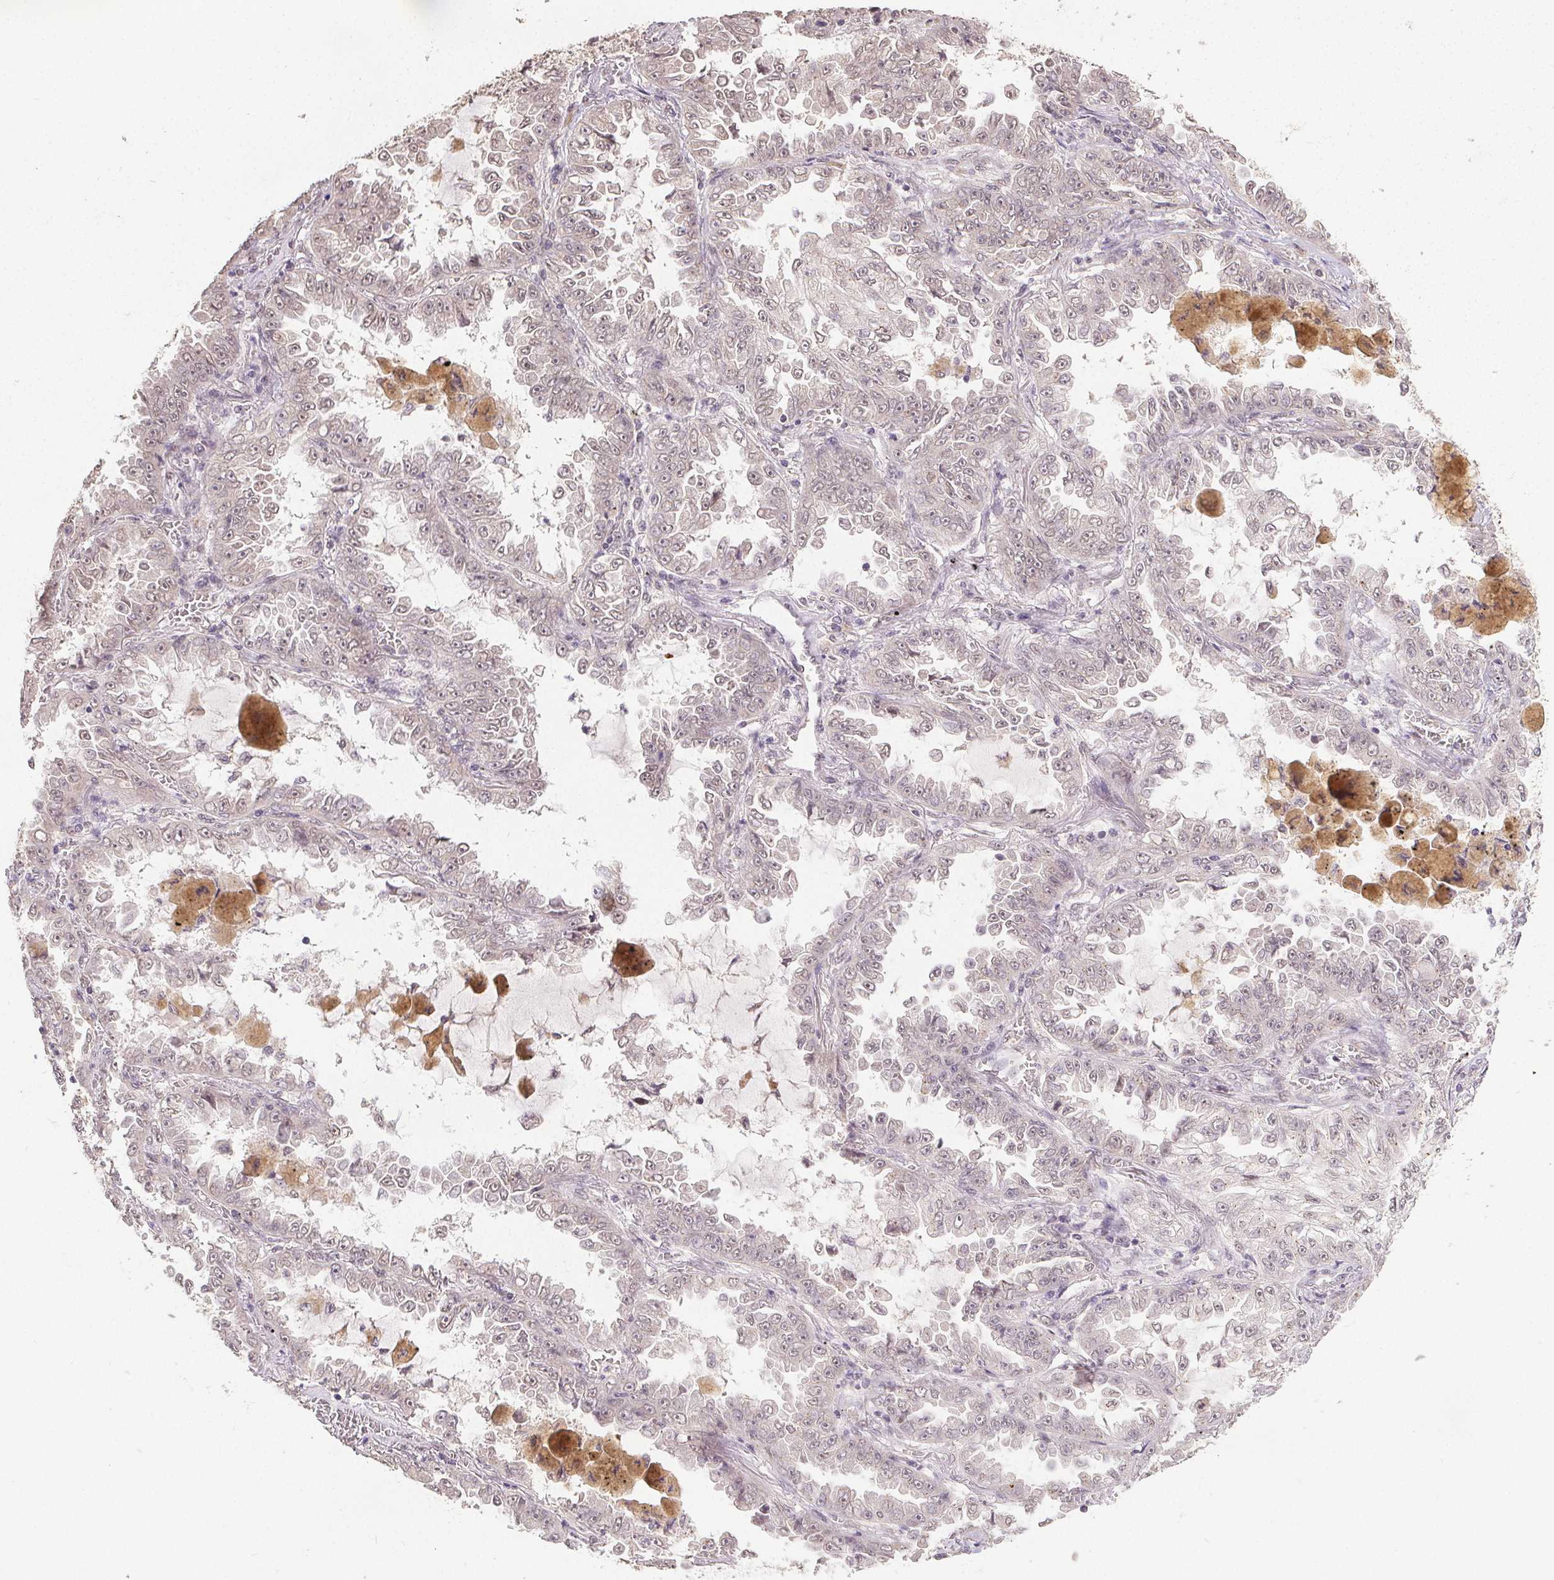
{"staining": {"intensity": "weak", "quantity": "25%-75%", "location": "nuclear"}, "tissue": "lung cancer", "cell_type": "Tumor cells", "image_type": "cancer", "snomed": [{"axis": "morphology", "description": "Adenocarcinoma, NOS"}, {"axis": "topography", "description": "Lung"}], "caption": "The micrograph demonstrates staining of lung cancer (adenocarcinoma), revealing weak nuclear protein positivity (brown color) within tumor cells.", "gene": "PPP4R4", "patient": {"sex": "female", "age": 52}}